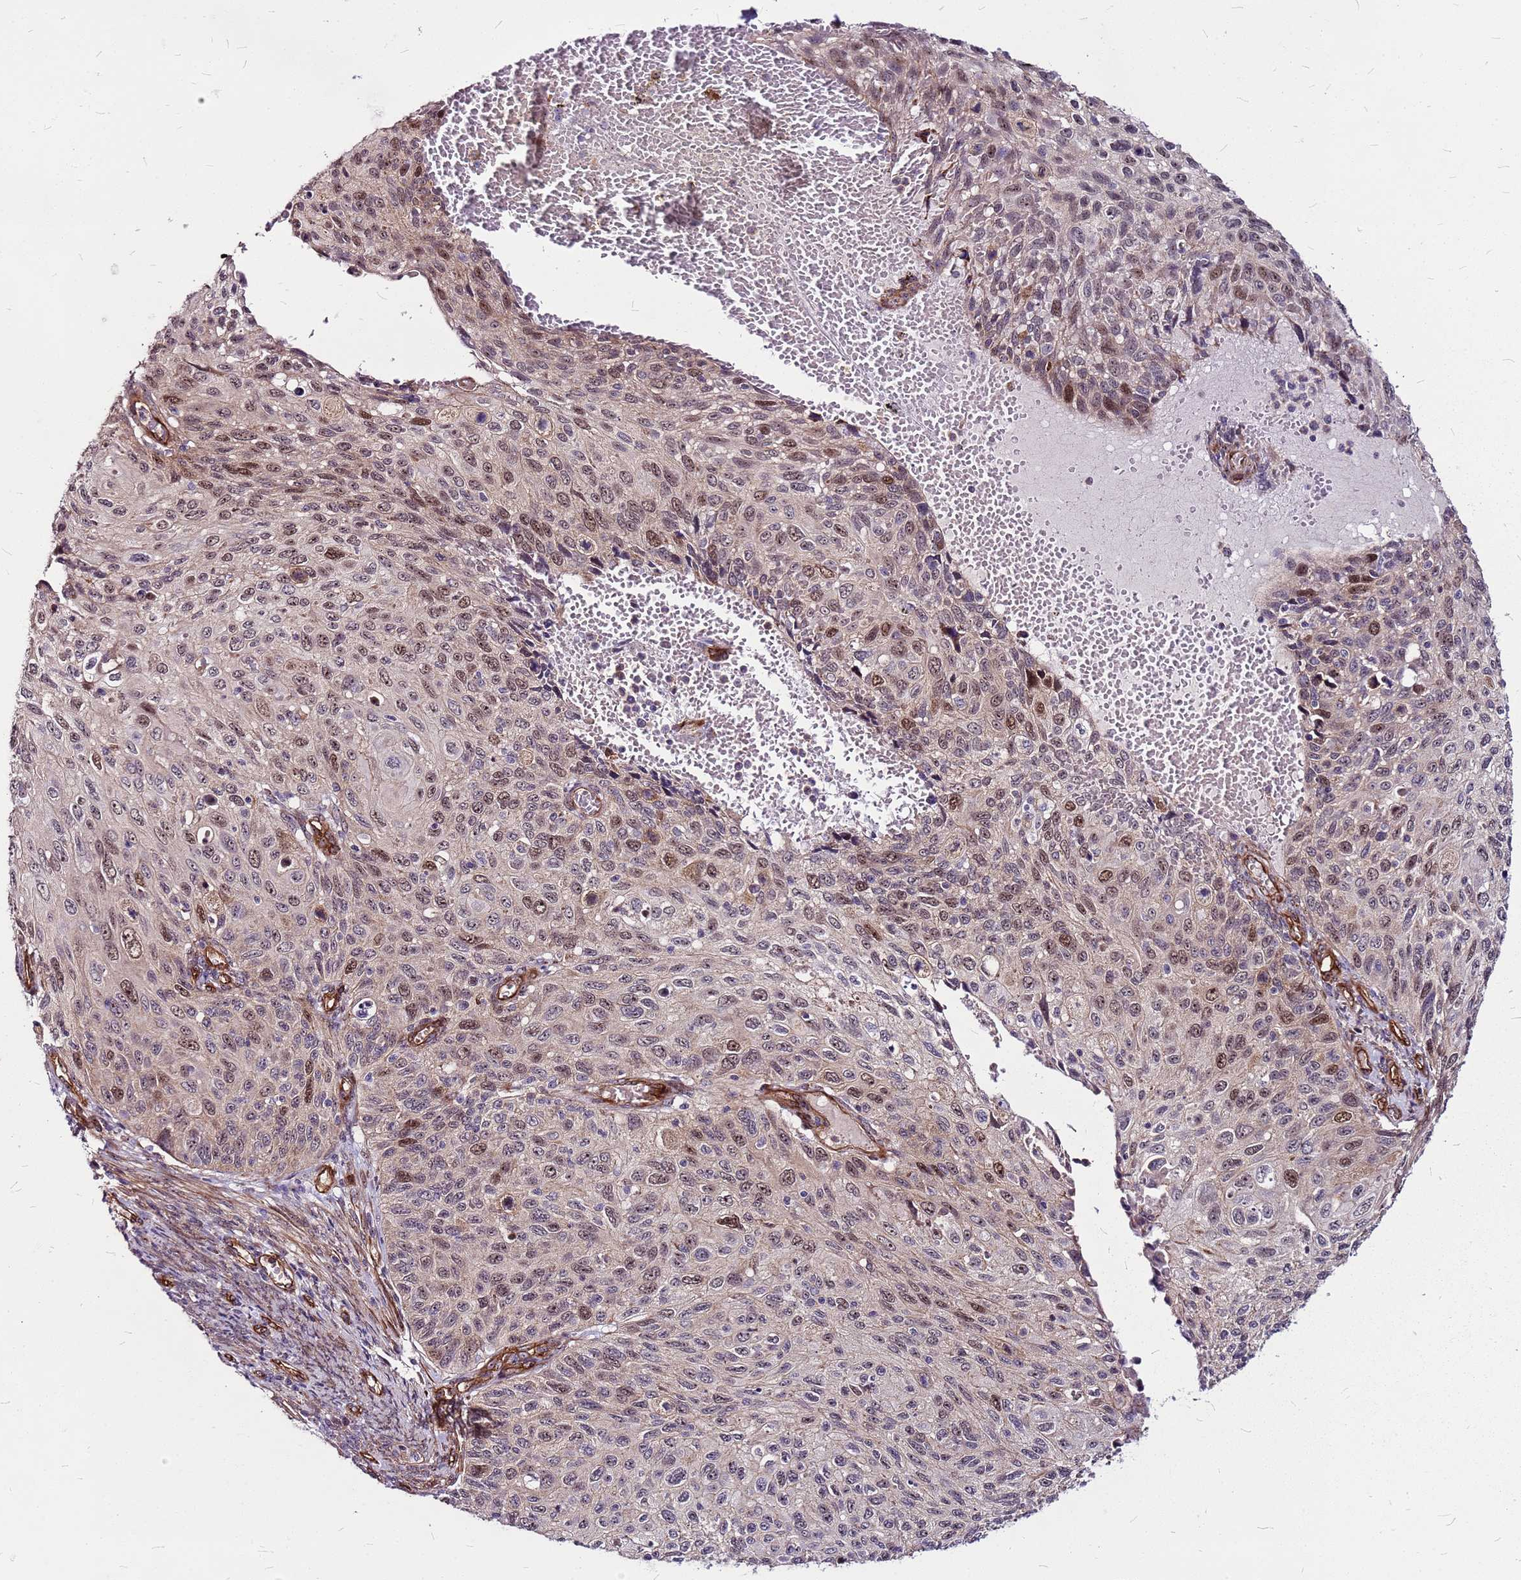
{"staining": {"intensity": "moderate", "quantity": "25%-75%", "location": "nuclear"}, "tissue": "cervical cancer", "cell_type": "Tumor cells", "image_type": "cancer", "snomed": [{"axis": "morphology", "description": "Squamous cell carcinoma, NOS"}, {"axis": "topography", "description": "Cervix"}], "caption": "Cervical cancer stained with a protein marker shows moderate staining in tumor cells.", "gene": "TOPAZ1", "patient": {"sex": "female", "age": 70}}